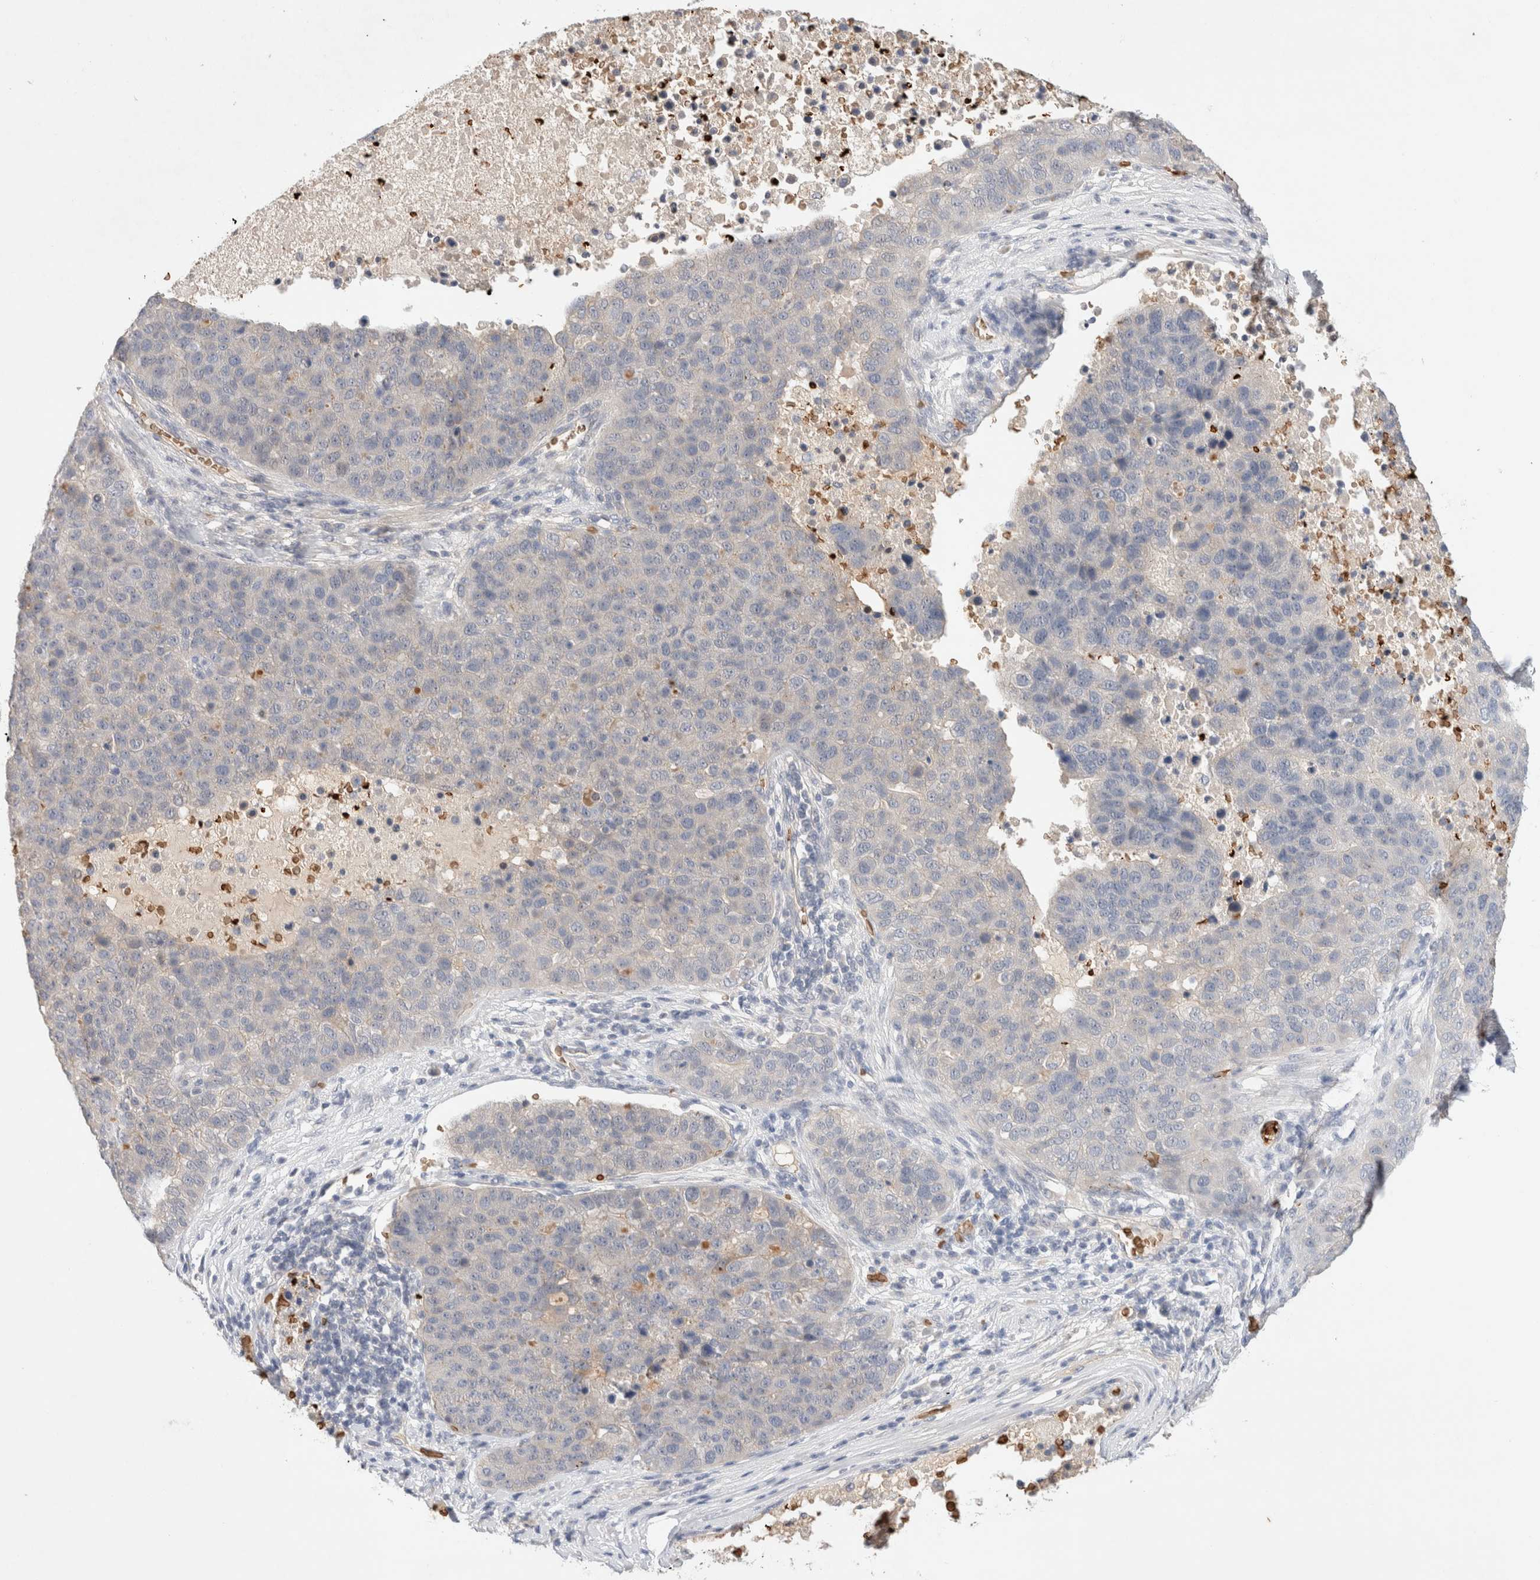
{"staining": {"intensity": "weak", "quantity": "<25%", "location": "cytoplasmic/membranous"}, "tissue": "pancreatic cancer", "cell_type": "Tumor cells", "image_type": "cancer", "snomed": [{"axis": "morphology", "description": "Adenocarcinoma, NOS"}, {"axis": "topography", "description": "Pancreas"}], "caption": "Immunohistochemical staining of pancreatic cancer (adenocarcinoma) displays no significant staining in tumor cells.", "gene": "MST1", "patient": {"sex": "female", "age": 61}}